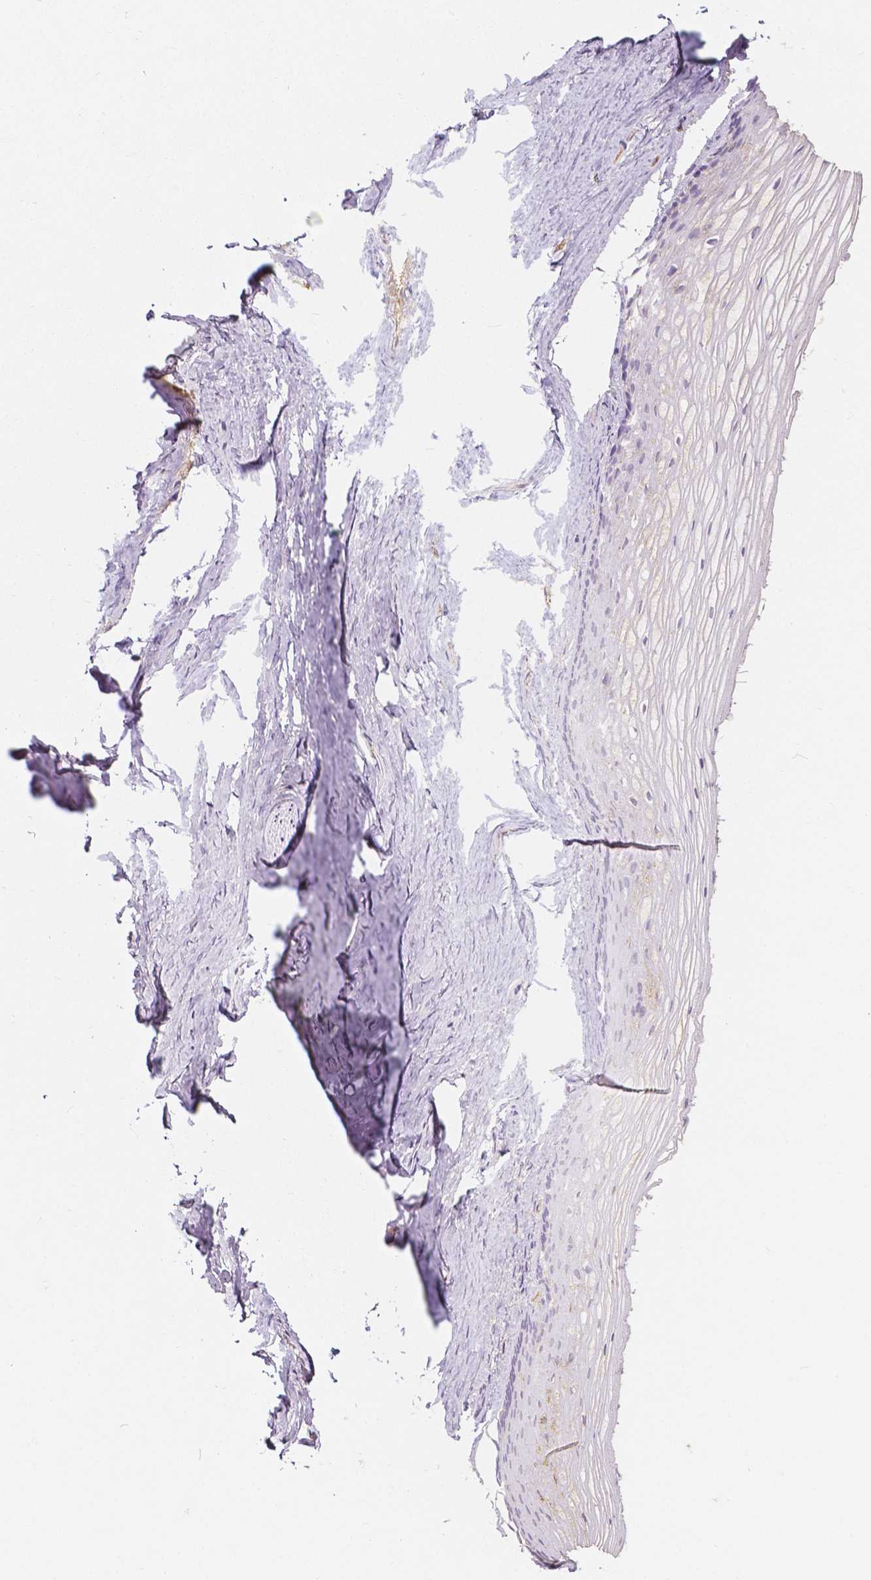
{"staining": {"intensity": "moderate", "quantity": "25%-75%", "location": "nuclear"}, "tissue": "vagina", "cell_type": "Squamous epithelial cells", "image_type": "normal", "snomed": [{"axis": "morphology", "description": "Normal tissue, NOS"}, {"axis": "topography", "description": "Vagina"}], "caption": "Immunohistochemical staining of unremarkable human vagina shows 25%-75% levels of moderate nuclear protein expression in about 25%-75% of squamous epithelial cells. (DAB (3,3'-diaminobenzidine) = brown stain, brightfield microscopy at high magnification).", "gene": "NAPRT", "patient": {"sex": "female", "age": 52}}